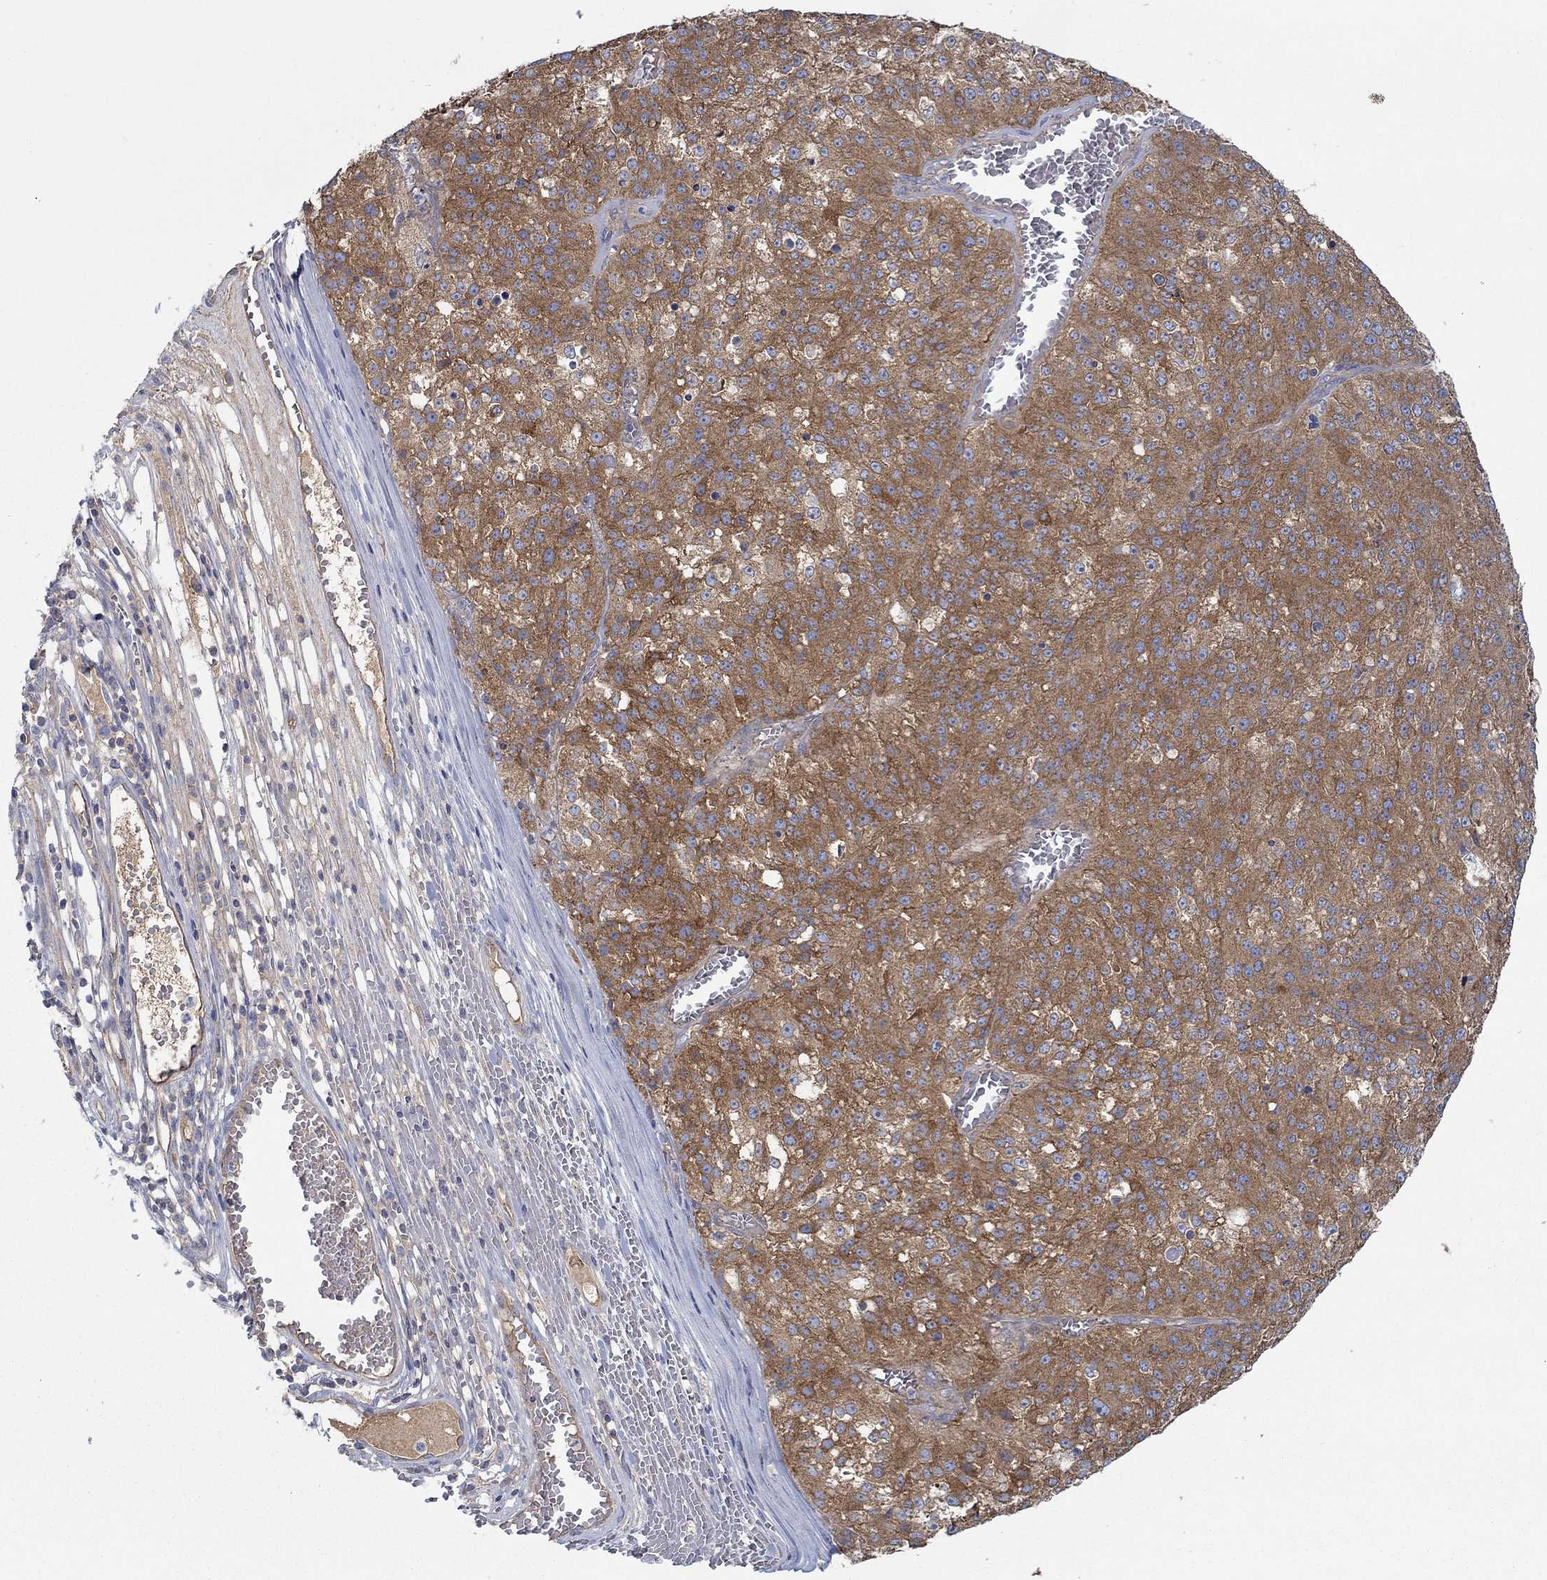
{"staining": {"intensity": "strong", "quantity": ">75%", "location": "cytoplasmic/membranous"}, "tissue": "melanoma", "cell_type": "Tumor cells", "image_type": "cancer", "snomed": [{"axis": "morphology", "description": "Malignant melanoma, Metastatic site"}, {"axis": "topography", "description": "Lymph node"}], "caption": "The immunohistochemical stain highlights strong cytoplasmic/membranous expression in tumor cells of malignant melanoma (metastatic site) tissue. The protein is stained brown, and the nuclei are stained in blue (DAB (3,3'-diaminobenzidine) IHC with brightfield microscopy, high magnification).", "gene": "SPAG9", "patient": {"sex": "female", "age": 64}}